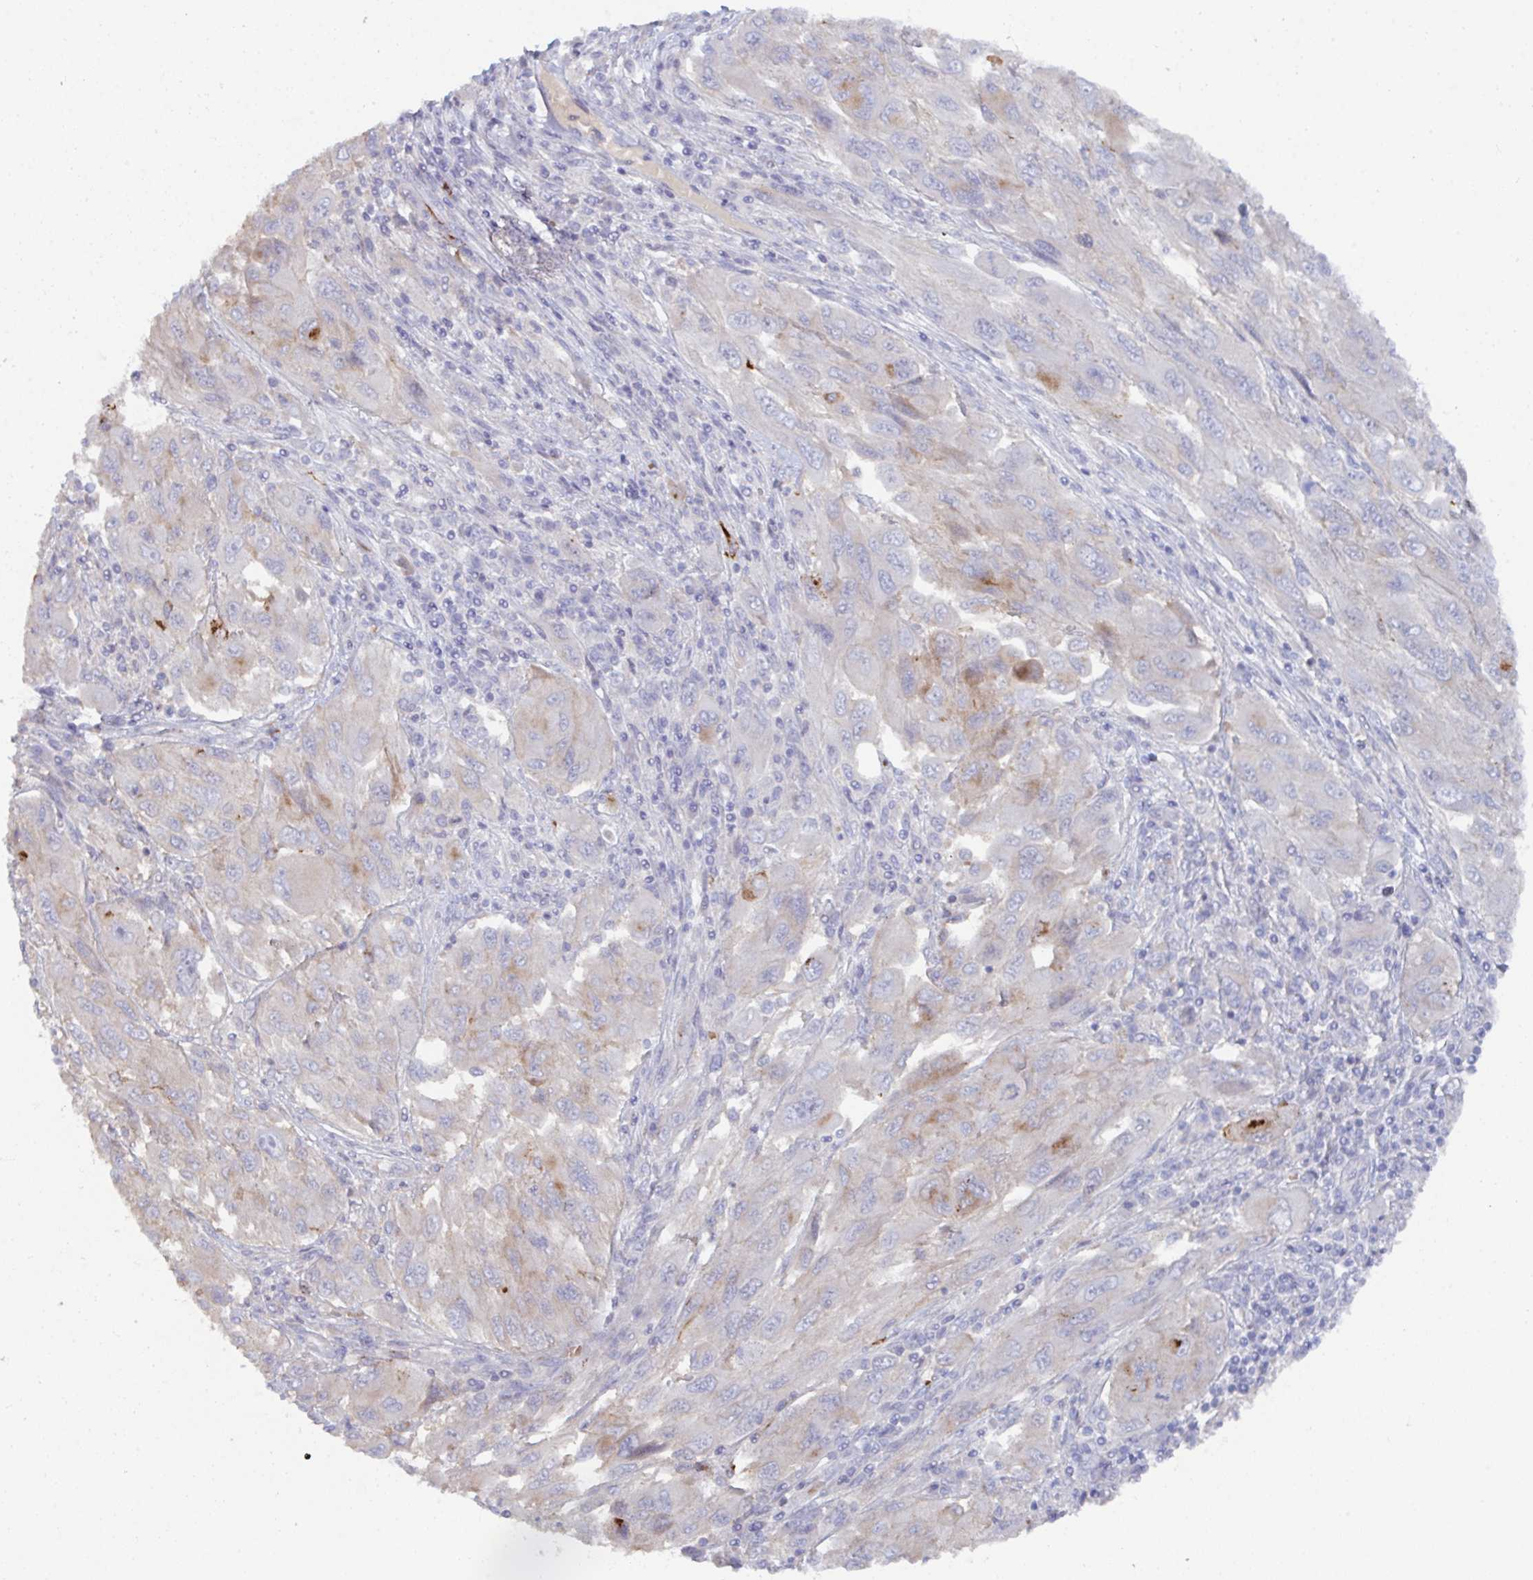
{"staining": {"intensity": "weak", "quantity": "<25%", "location": "cytoplasmic/membranous"}, "tissue": "melanoma", "cell_type": "Tumor cells", "image_type": "cancer", "snomed": [{"axis": "morphology", "description": "Malignant melanoma, NOS"}, {"axis": "topography", "description": "Skin"}], "caption": "Protein analysis of malignant melanoma shows no significant expression in tumor cells.", "gene": "KCNK5", "patient": {"sex": "female", "age": 91}}